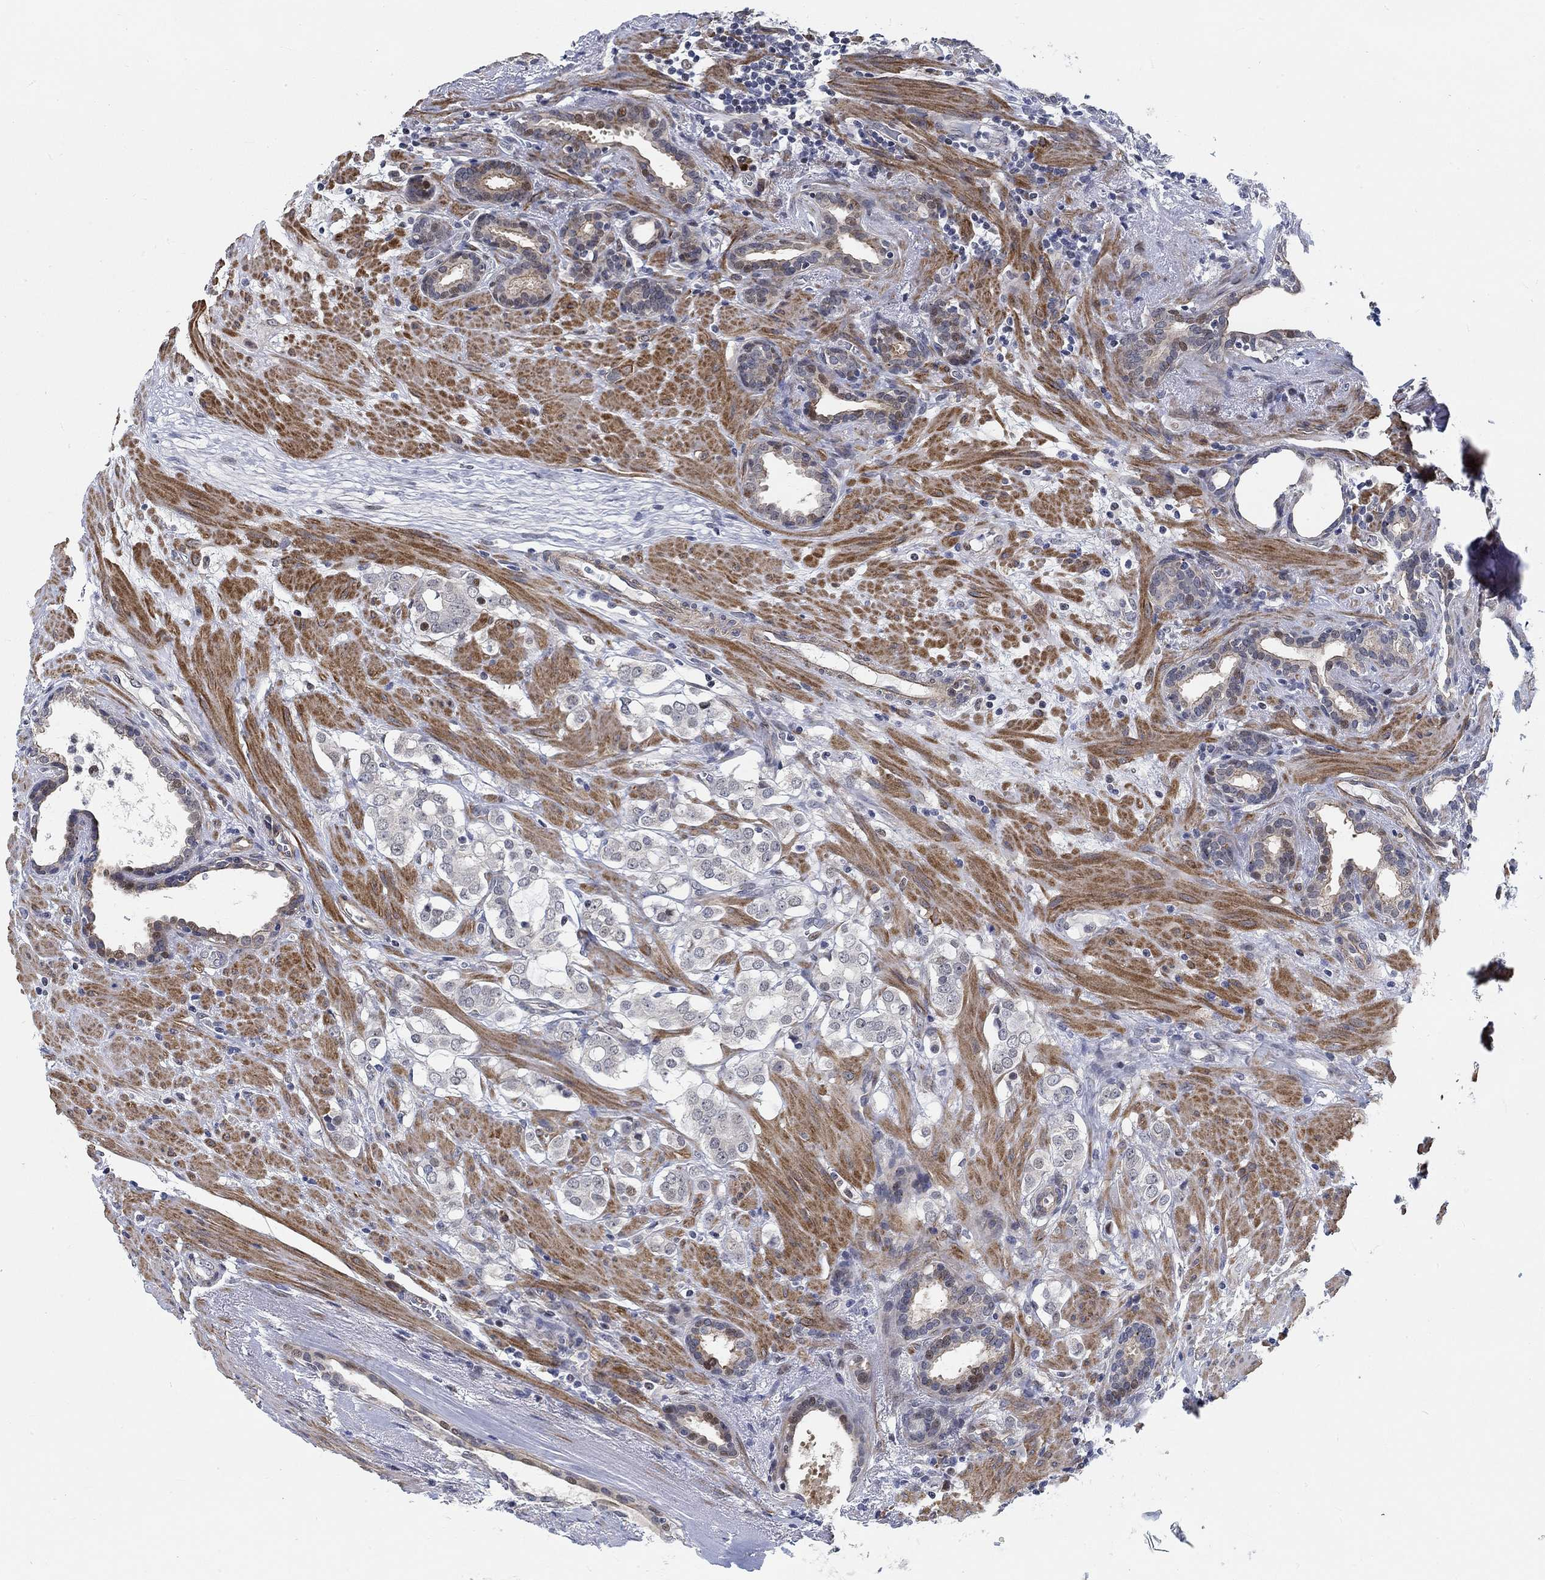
{"staining": {"intensity": "negative", "quantity": "none", "location": "none"}, "tissue": "prostate cancer", "cell_type": "Tumor cells", "image_type": "cancer", "snomed": [{"axis": "morphology", "description": "Adenocarcinoma, NOS"}, {"axis": "topography", "description": "Prostate"}], "caption": "IHC histopathology image of human prostate cancer stained for a protein (brown), which demonstrates no positivity in tumor cells. (Stains: DAB (3,3'-diaminobenzidine) IHC with hematoxylin counter stain, Microscopy: brightfield microscopy at high magnification).", "gene": "KCNH8", "patient": {"sex": "male", "age": 66}}